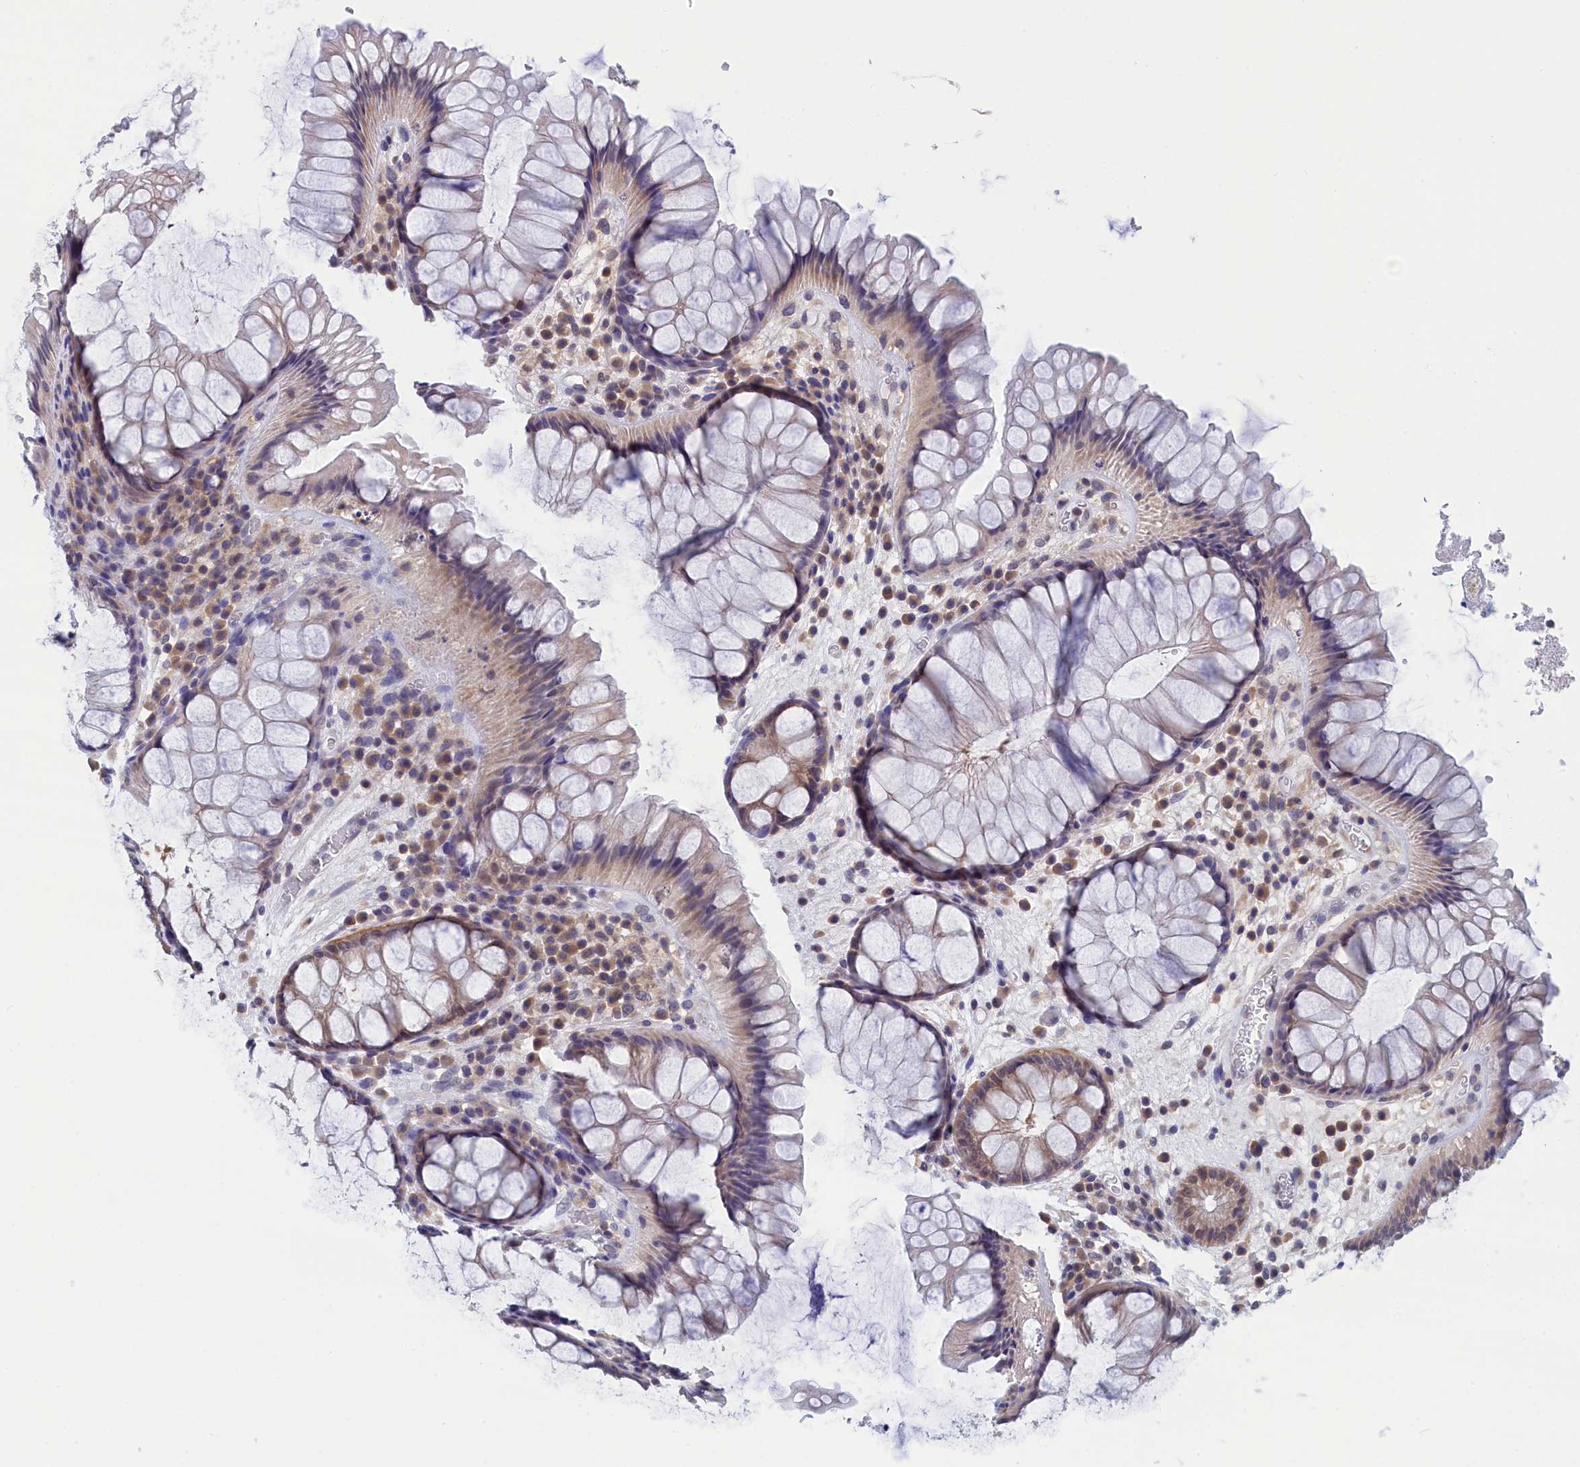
{"staining": {"intensity": "weak", "quantity": "25%-75%", "location": "cytoplasmic/membranous"}, "tissue": "rectum", "cell_type": "Glandular cells", "image_type": "normal", "snomed": [{"axis": "morphology", "description": "Normal tissue, NOS"}, {"axis": "topography", "description": "Rectum"}], "caption": "Normal rectum demonstrates weak cytoplasmic/membranous positivity in approximately 25%-75% of glandular cells The staining is performed using DAB (3,3'-diaminobenzidine) brown chromogen to label protein expression. The nuclei are counter-stained blue using hematoxylin..", "gene": "PGP", "patient": {"sex": "male", "age": 51}}